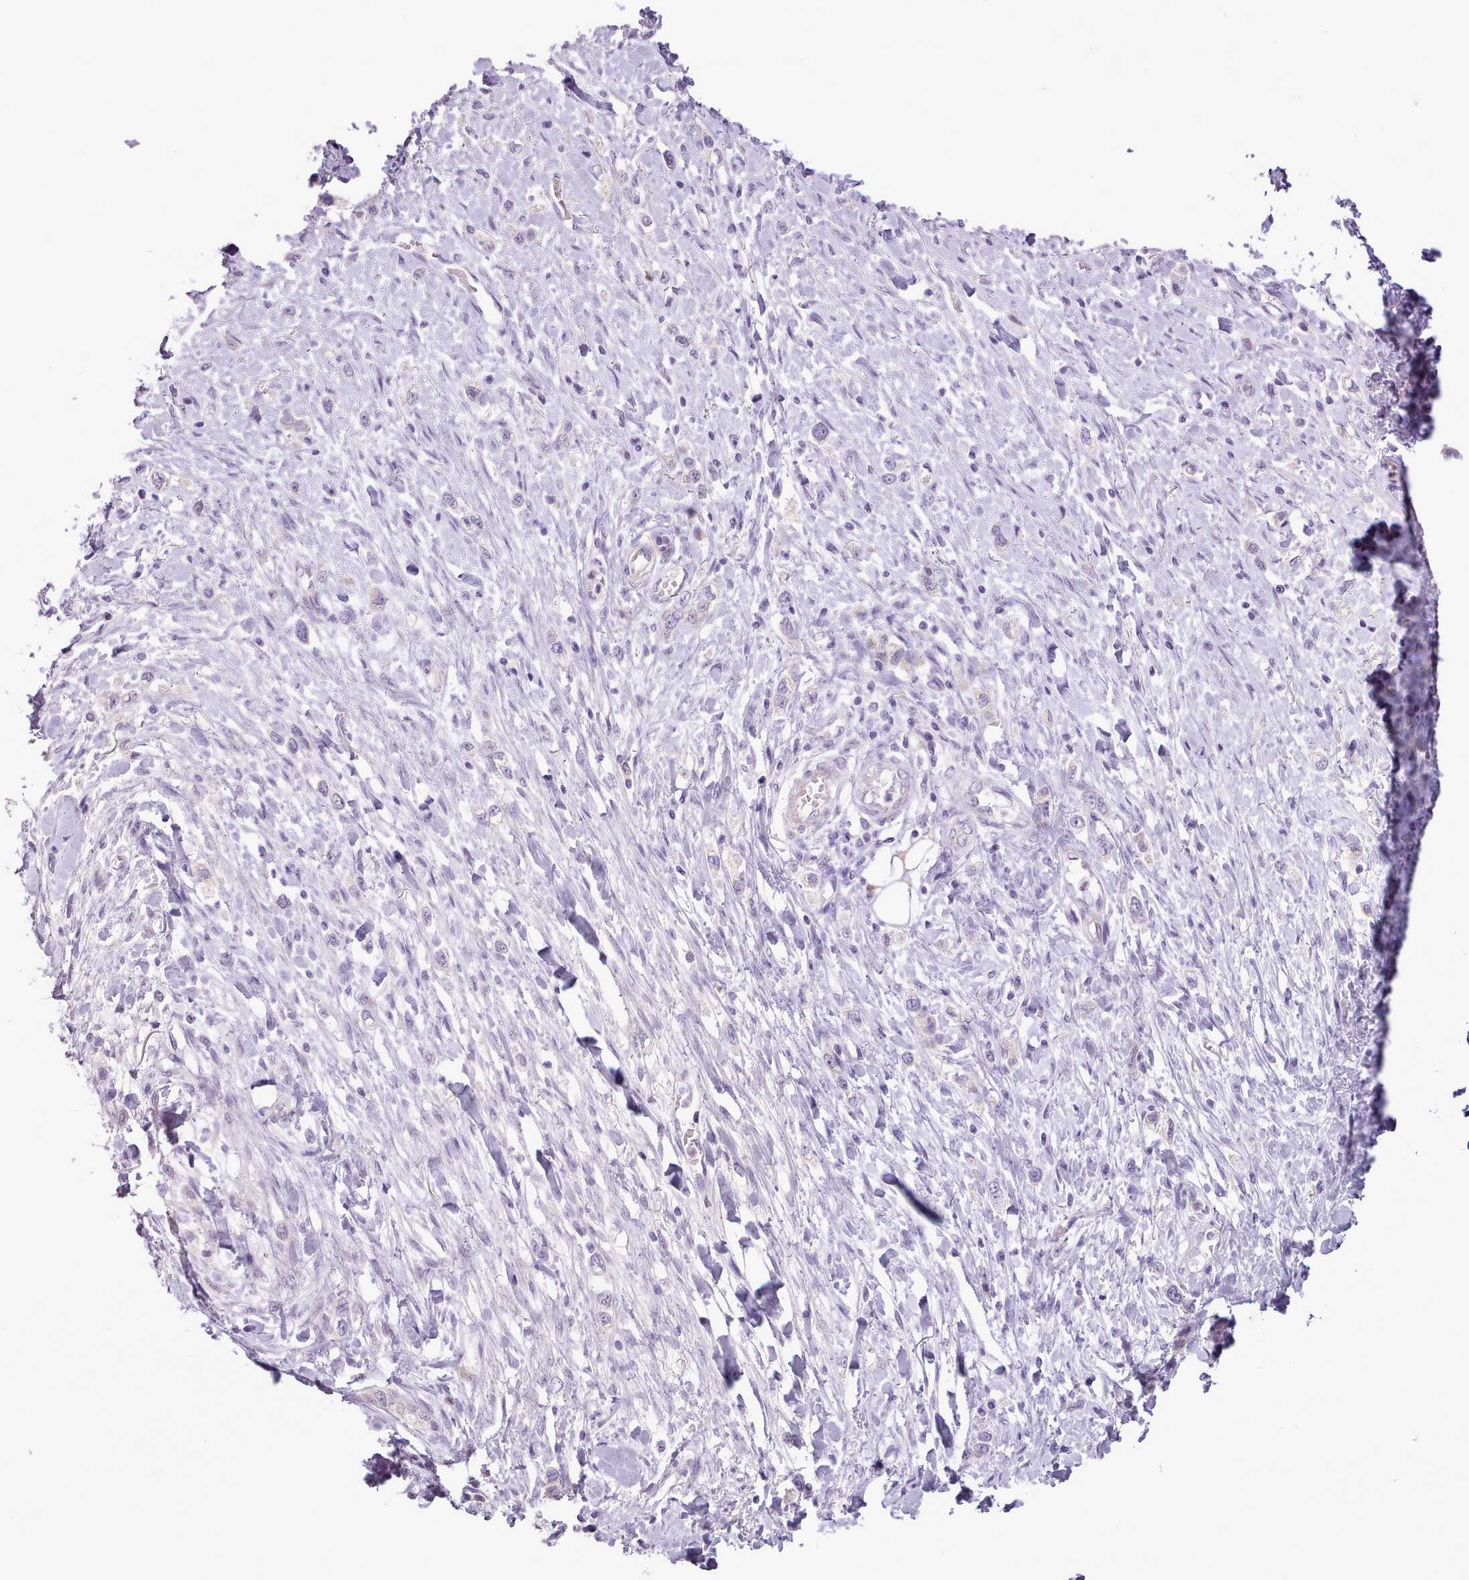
{"staining": {"intensity": "negative", "quantity": "none", "location": "none"}, "tissue": "stomach cancer", "cell_type": "Tumor cells", "image_type": "cancer", "snomed": [{"axis": "morphology", "description": "Adenocarcinoma, NOS"}, {"axis": "topography", "description": "Stomach"}], "caption": "Protein analysis of stomach cancer (adenocarcinoma) shows no significant staining in tumor cells.", "gene": "SLURP1", "patient": {"sex": "female", "age": 65}}